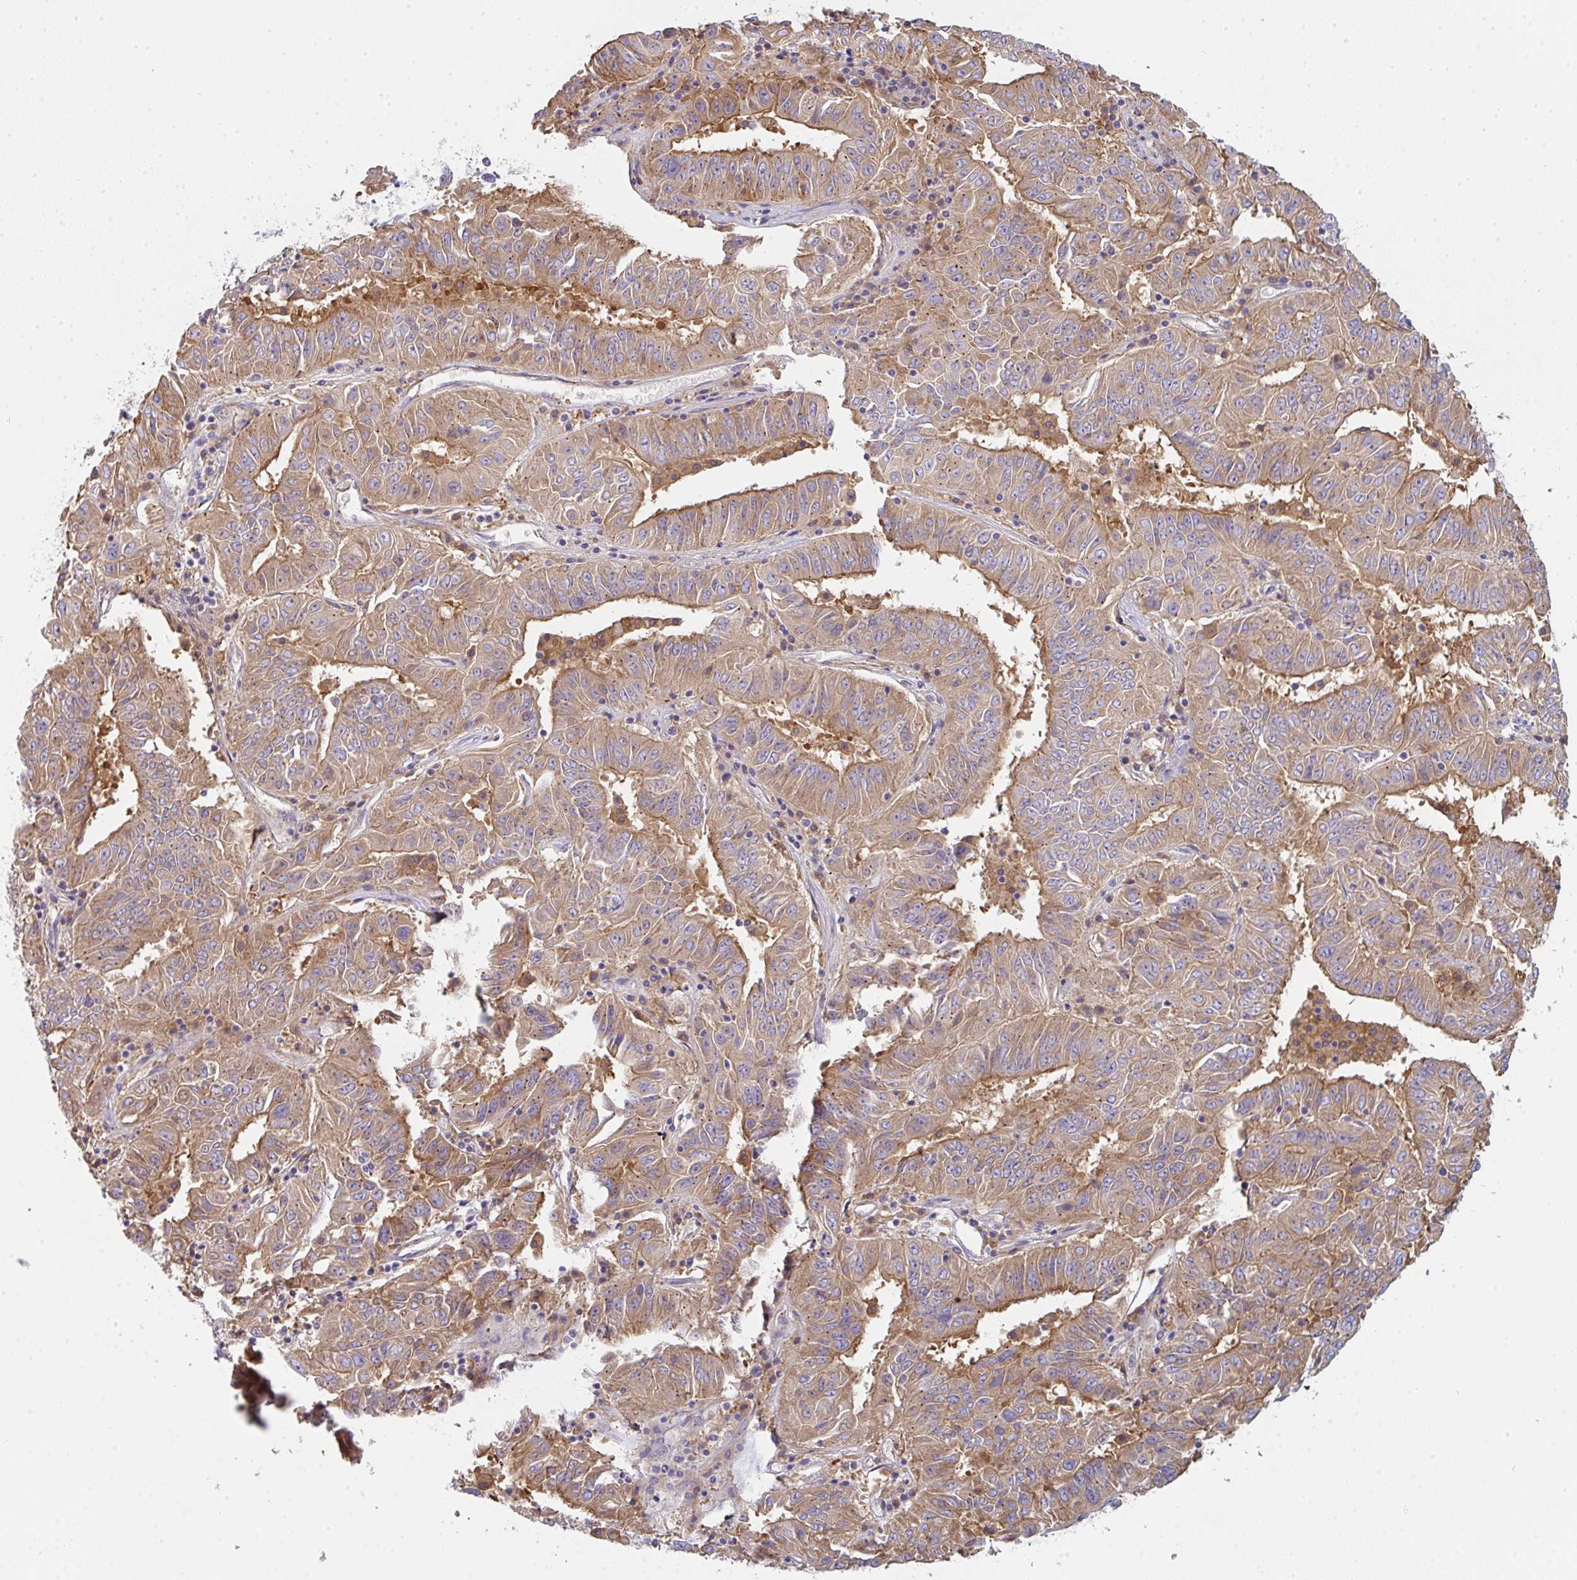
{"staining": {"intensity": "moderate", "quantity": ">75%", "location": "cytoplasmic/membranous"}, "tissue": "pancreatic cancer", "cell_type": "Tumor cells", "image_type": "cancer", "snomed": [{"axis": "morphology", "description": "Adenocarcinoma, NOS"}, {"axis": "topography", "description": "Pancreas"}], "caption": "Adenocarcinoma (pancreatic) stained for a protein (brown) demonstrates moderate cytoplasmic/membranous positive positivity in approximately >75% of tumor cells.", "gene": "SNX5", "patient": {"sex": "male", "age": 63}}